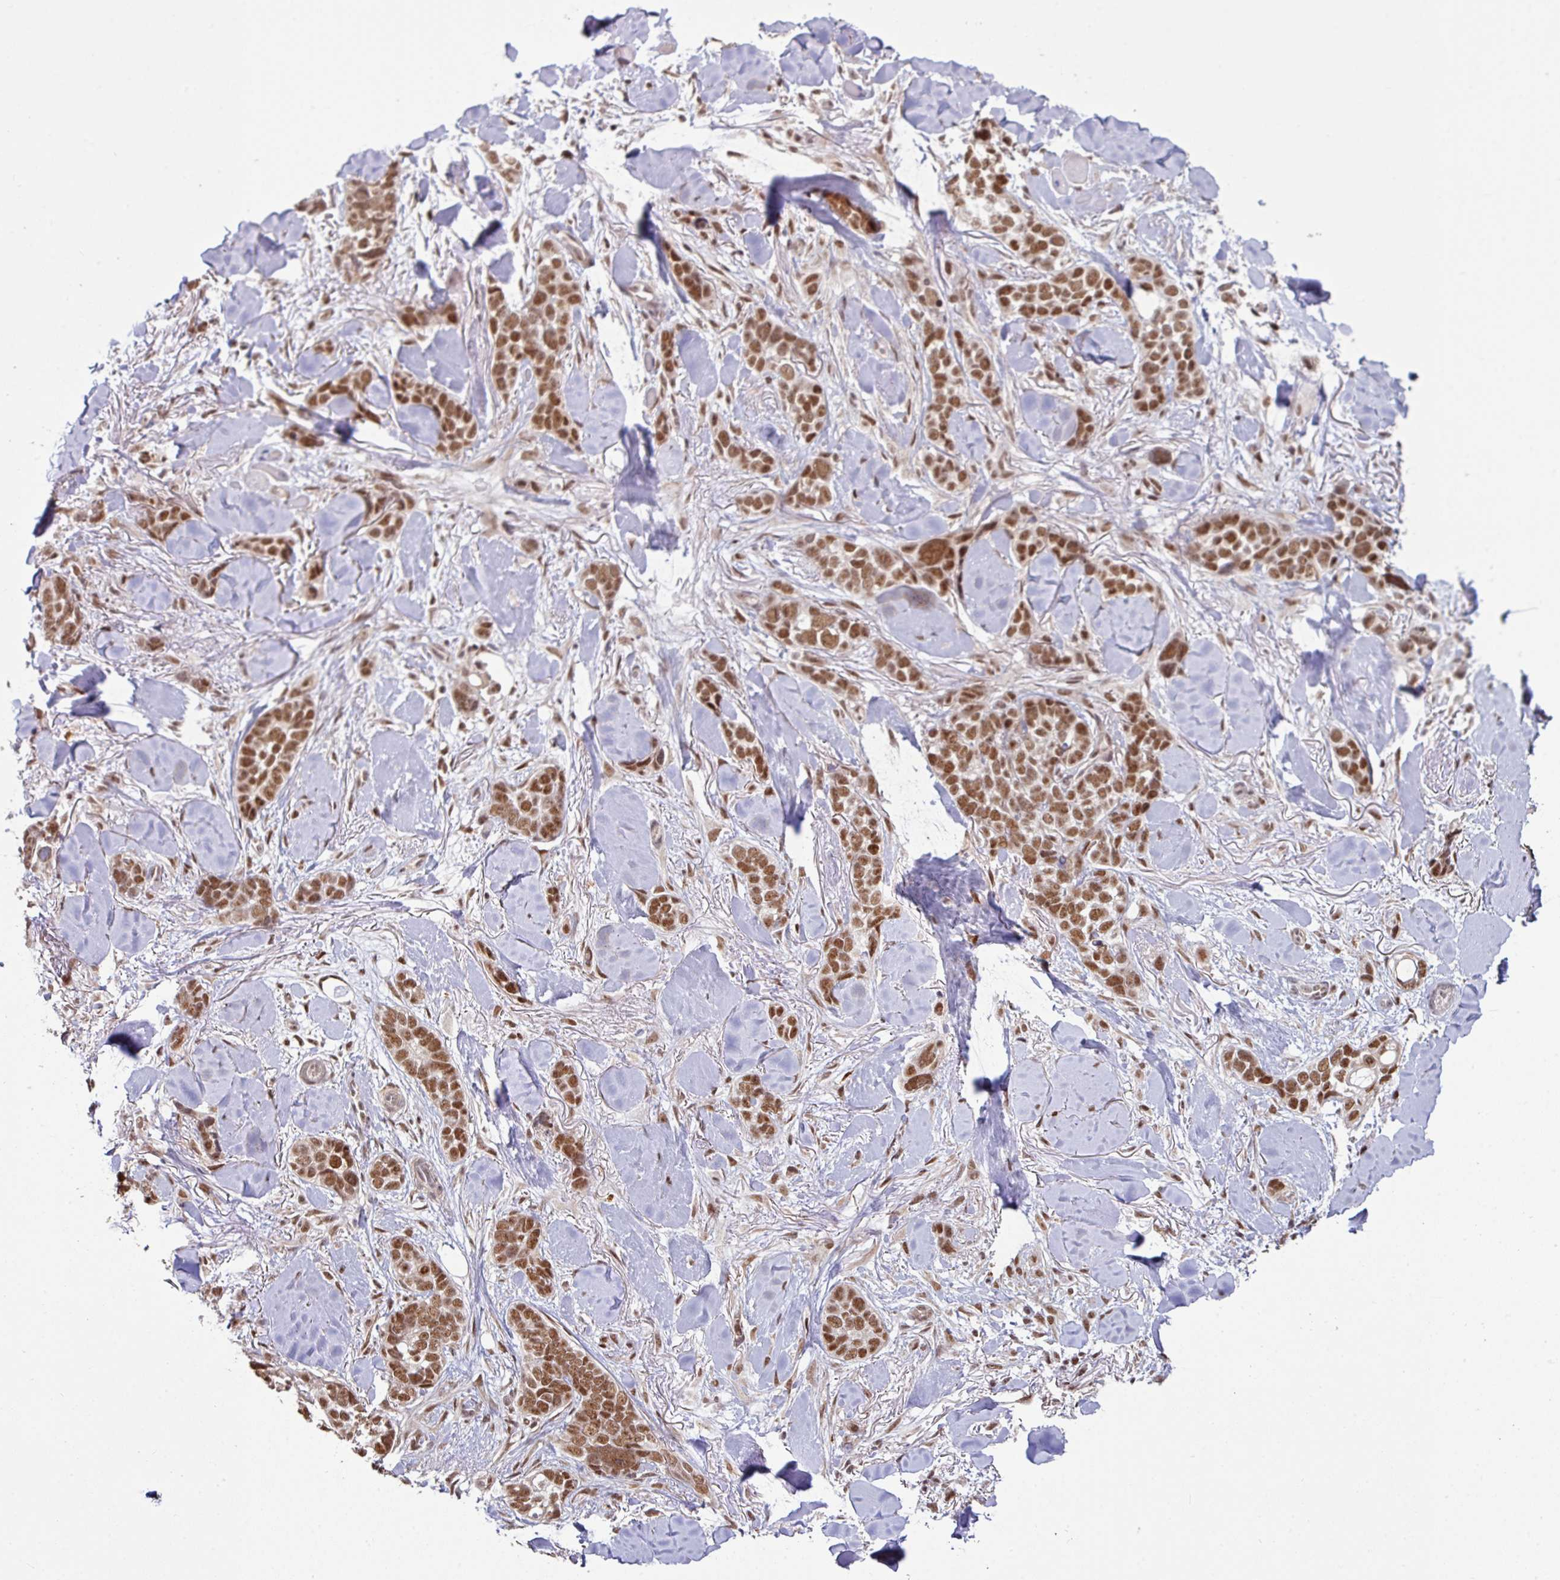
{"staining": {"intensity": "strong", "quantity": ">75%", "location": "nuclear"}, "tissue": "skin cancer", "cell_type": "Tumor cells", "image_type": "cancer", "snomed": [{"axis": "morphology", "description": "Basal cell carcinoma"}, {"axis": "topography", "description": "Skin"}], "caption": "A high amount of strong nuclear positivity is appreciated in about >75% of tumor cells in basal cell carcinoma (skin) tissue.", "gene": "PHF23", "patient": {"sex": "female", "age": 82}}